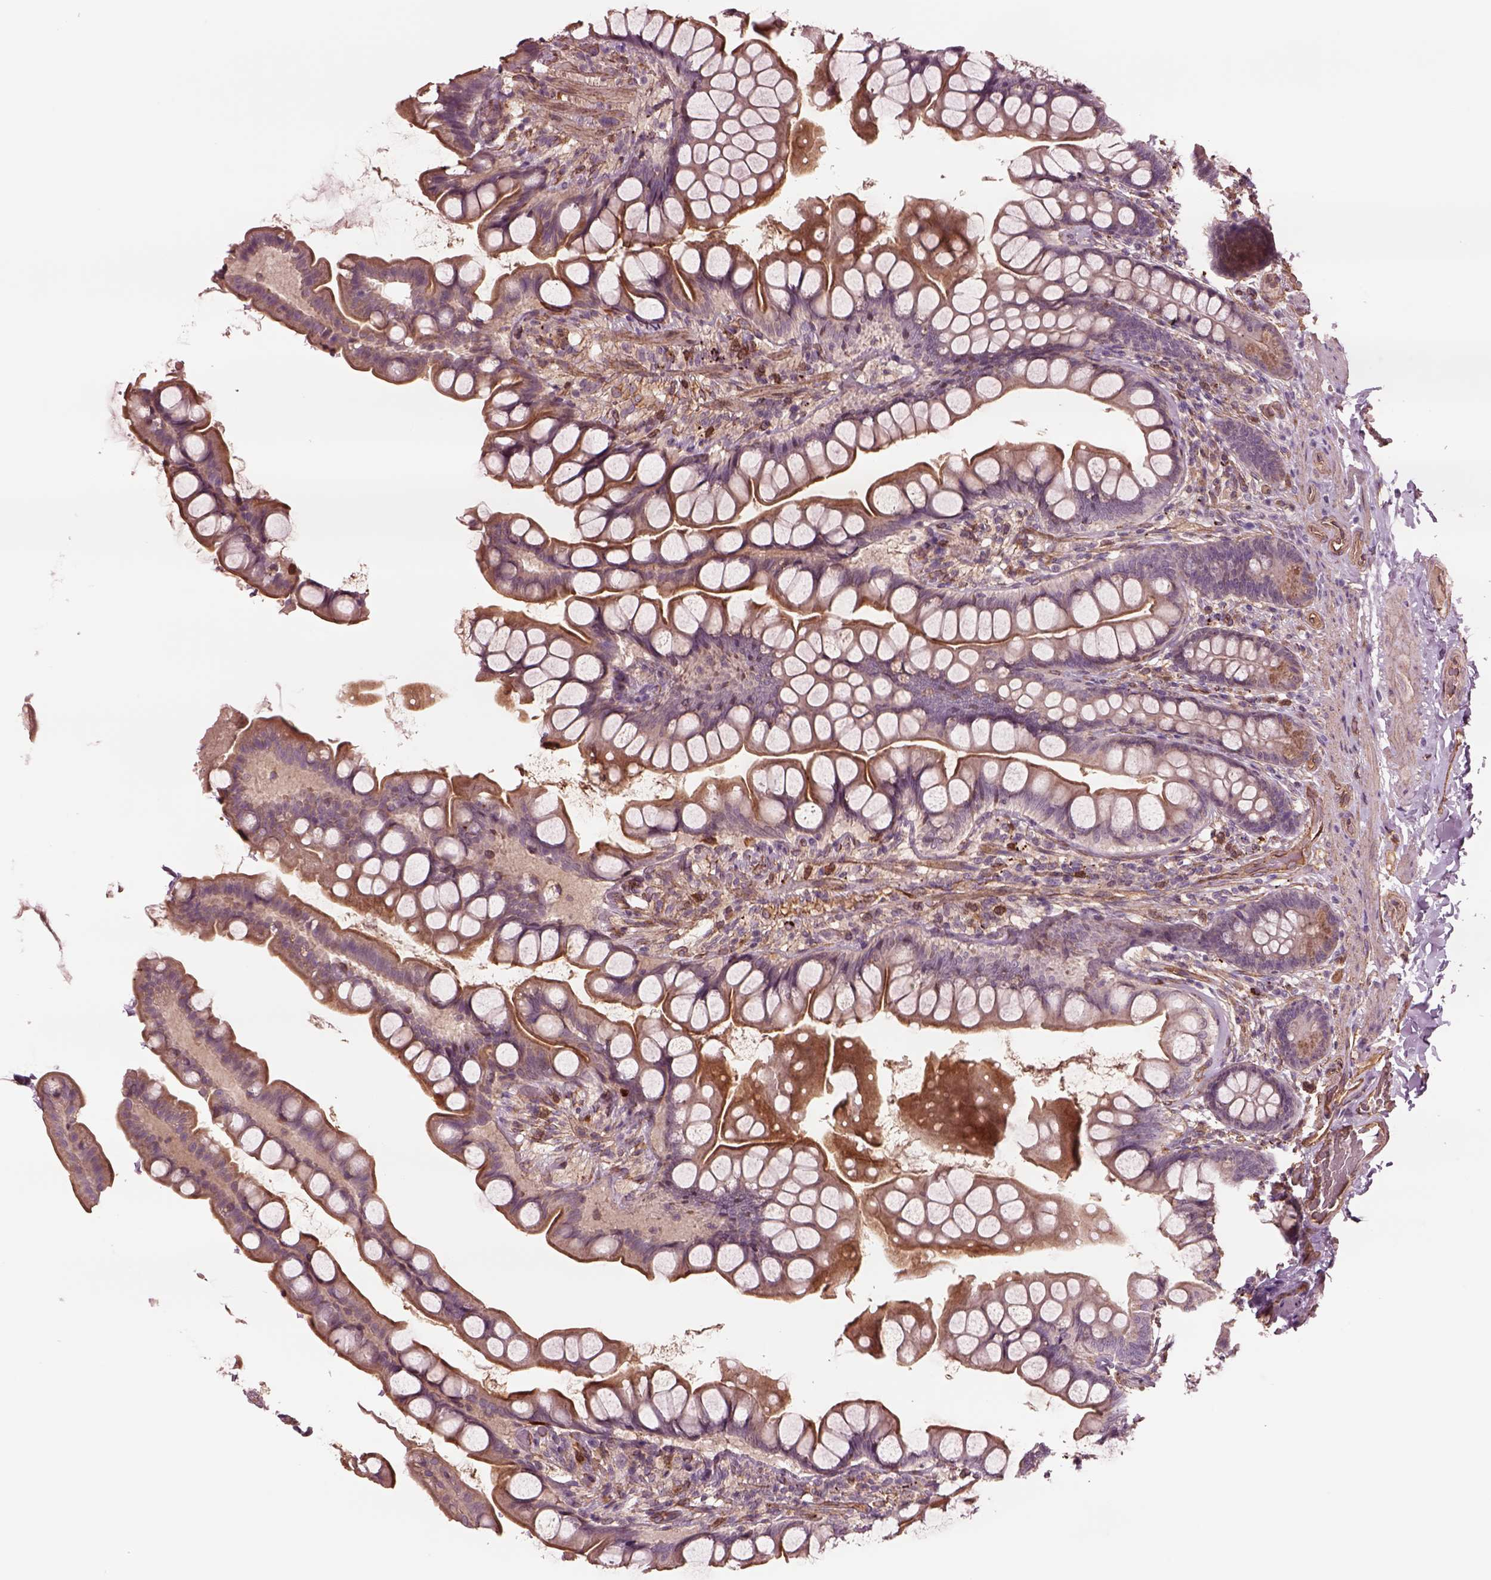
{"staining": {"intensity": "moderate", "quantity": "25%-75%", "location": "cytoplasmic/membranous"}, "tissue": "small intestine", "cell_type": "Glandular cells", "image_type": "normal", "snomed": [{"axis": "morphology", "description": "Normal tissue, NOS"}, {"axis": "topography", "description": "Small intestine"}], "caption": "High-power microscopy captured an IHC image of benign small intestine, revealing moderate cytoplasmic/membranous expression in approximately 25%-75% of glandular cells.", "gene": "HTR1B", "patient": {"sex": "male", "age": 70}}